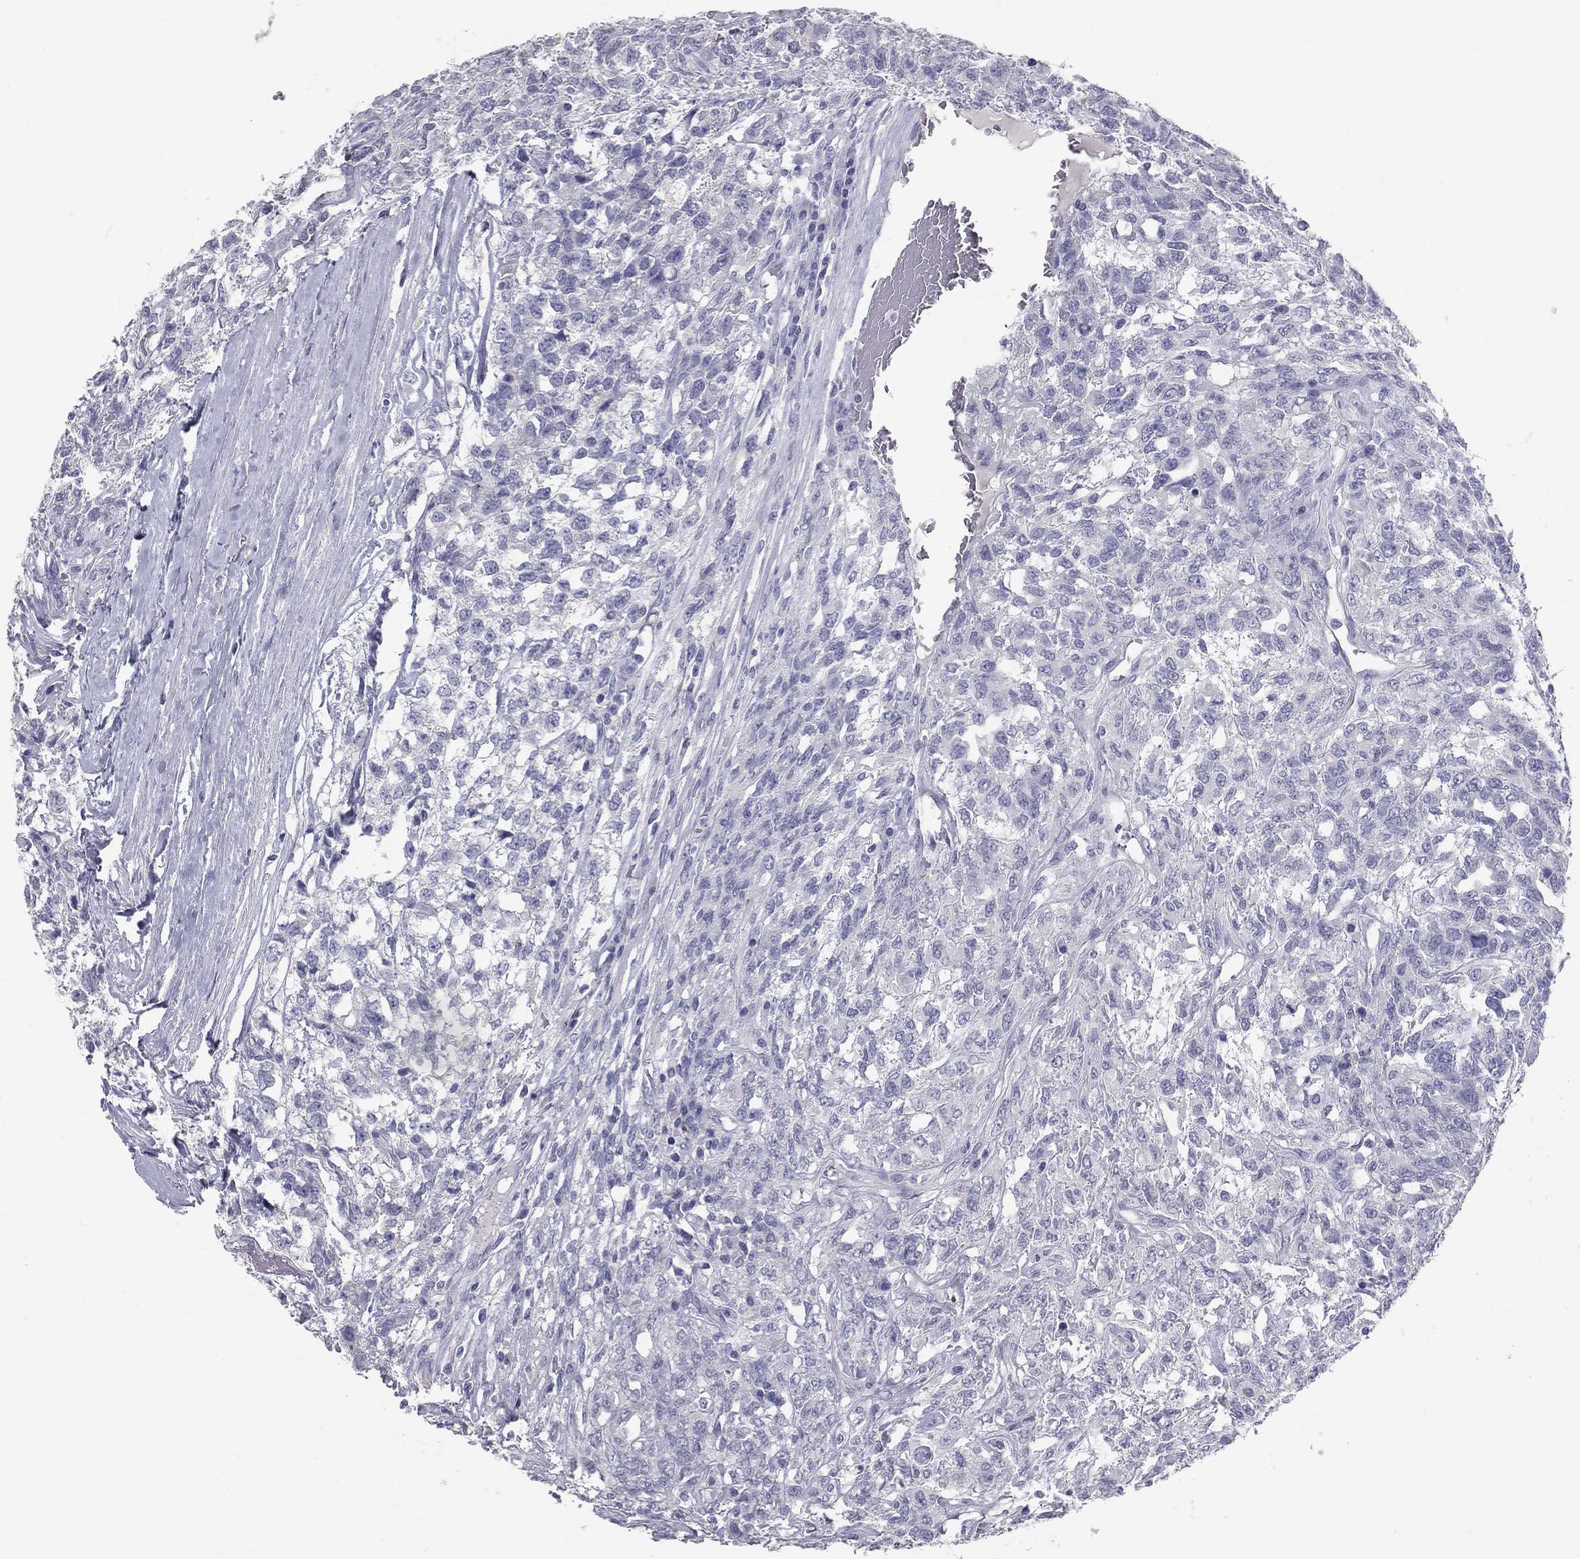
{"staining": {"intensity": "negative", "quantity": "none", "location": "none"}, "tissue": "testis cancer", "cell_type": "Tumor cells", "image_type": "cancer", "snomed": [{"axis": "morphology", "description": "Seminoma, NOS"}, {"axis": "topography", "description": "Testis"}], "caption": "This image is of seminoma (testis) stained with IHC to label a protein in brown with the nuclei are counter-stained blue. There is no positivity in tumor cells.", "gene": "TFPI2", "patient": {"sex": "male", "age": 52}}